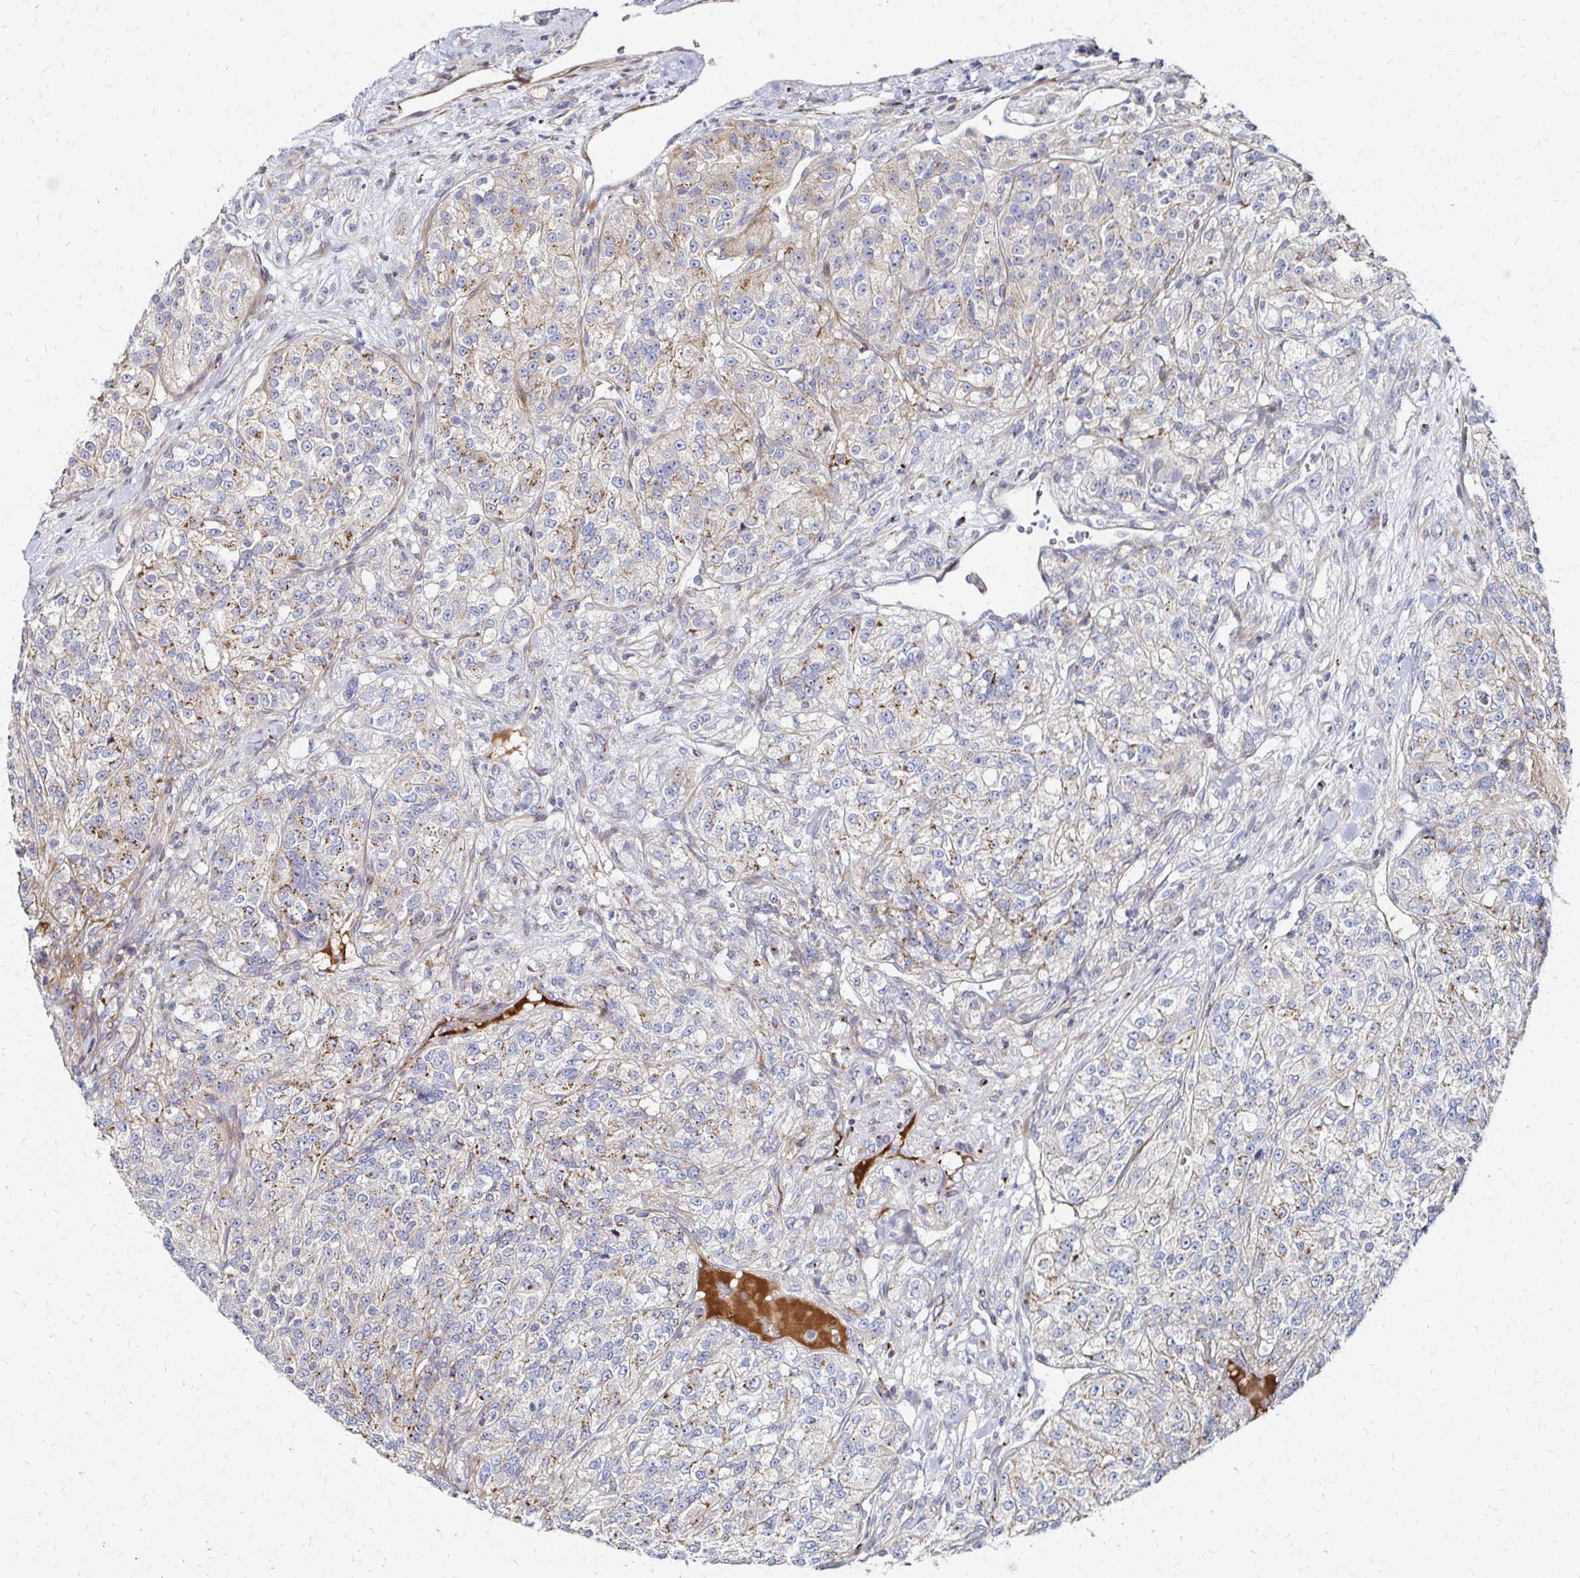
{"staining": {"intensity": "weak", "quantity": "25%-75%", "location": "cytoplasmic/membranous"}, "tissue": "renal cancer", "cell_type": "Tumor cells", "image_type": "cancer", "snomed": [{"axis": "morphology", "description": "Adenocarcinoma, NOS"}, {"axis": "topography", "description": "Kidney"}], "caption": "Adenocarcinoma (renal) stained for a protein displays weak cytoplasmic/membranous positivity in tumor cells.", "gene": "MAN1A1", "patient": {"sex": "female", "age": 63}}